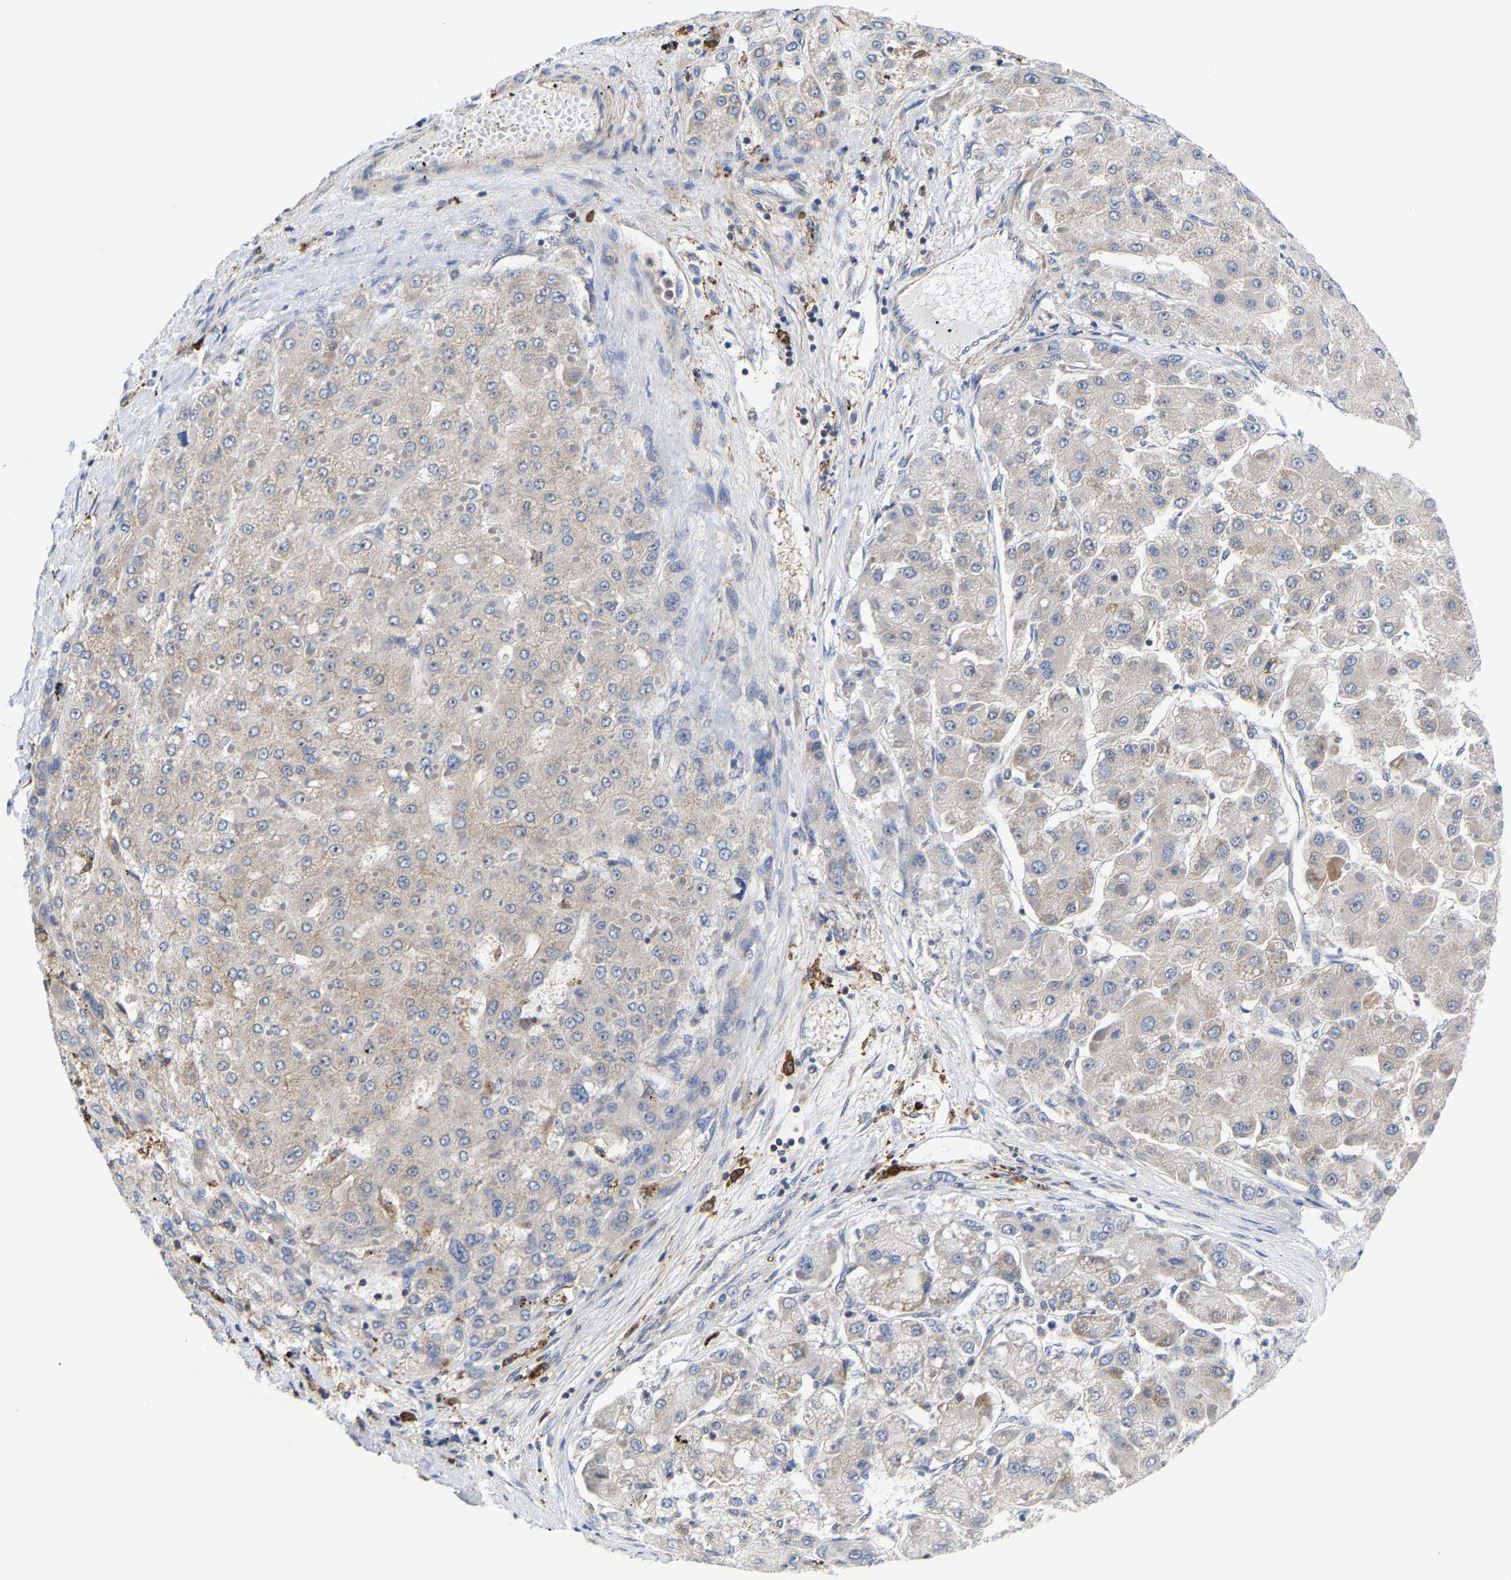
{"staining": {"intensity": "weak", "quantity": "<25%", "location": "cytoplasmic/membranous"}, "tissue": "liver cancer", "cell_type": "Tumor cells", "image_type": "cancer", "snomed": [{"axis": "morphology", "description": "Carcinoma, Hepatocellular, NOS"}, {"axis": "topography", "description": "Liver"}], "caption": "Tumor cells show no significant protein staining in liver hepatocellular carcinoma.", "gene": "PFKFB3", "patient": {"sex": "female", "age": 73}}